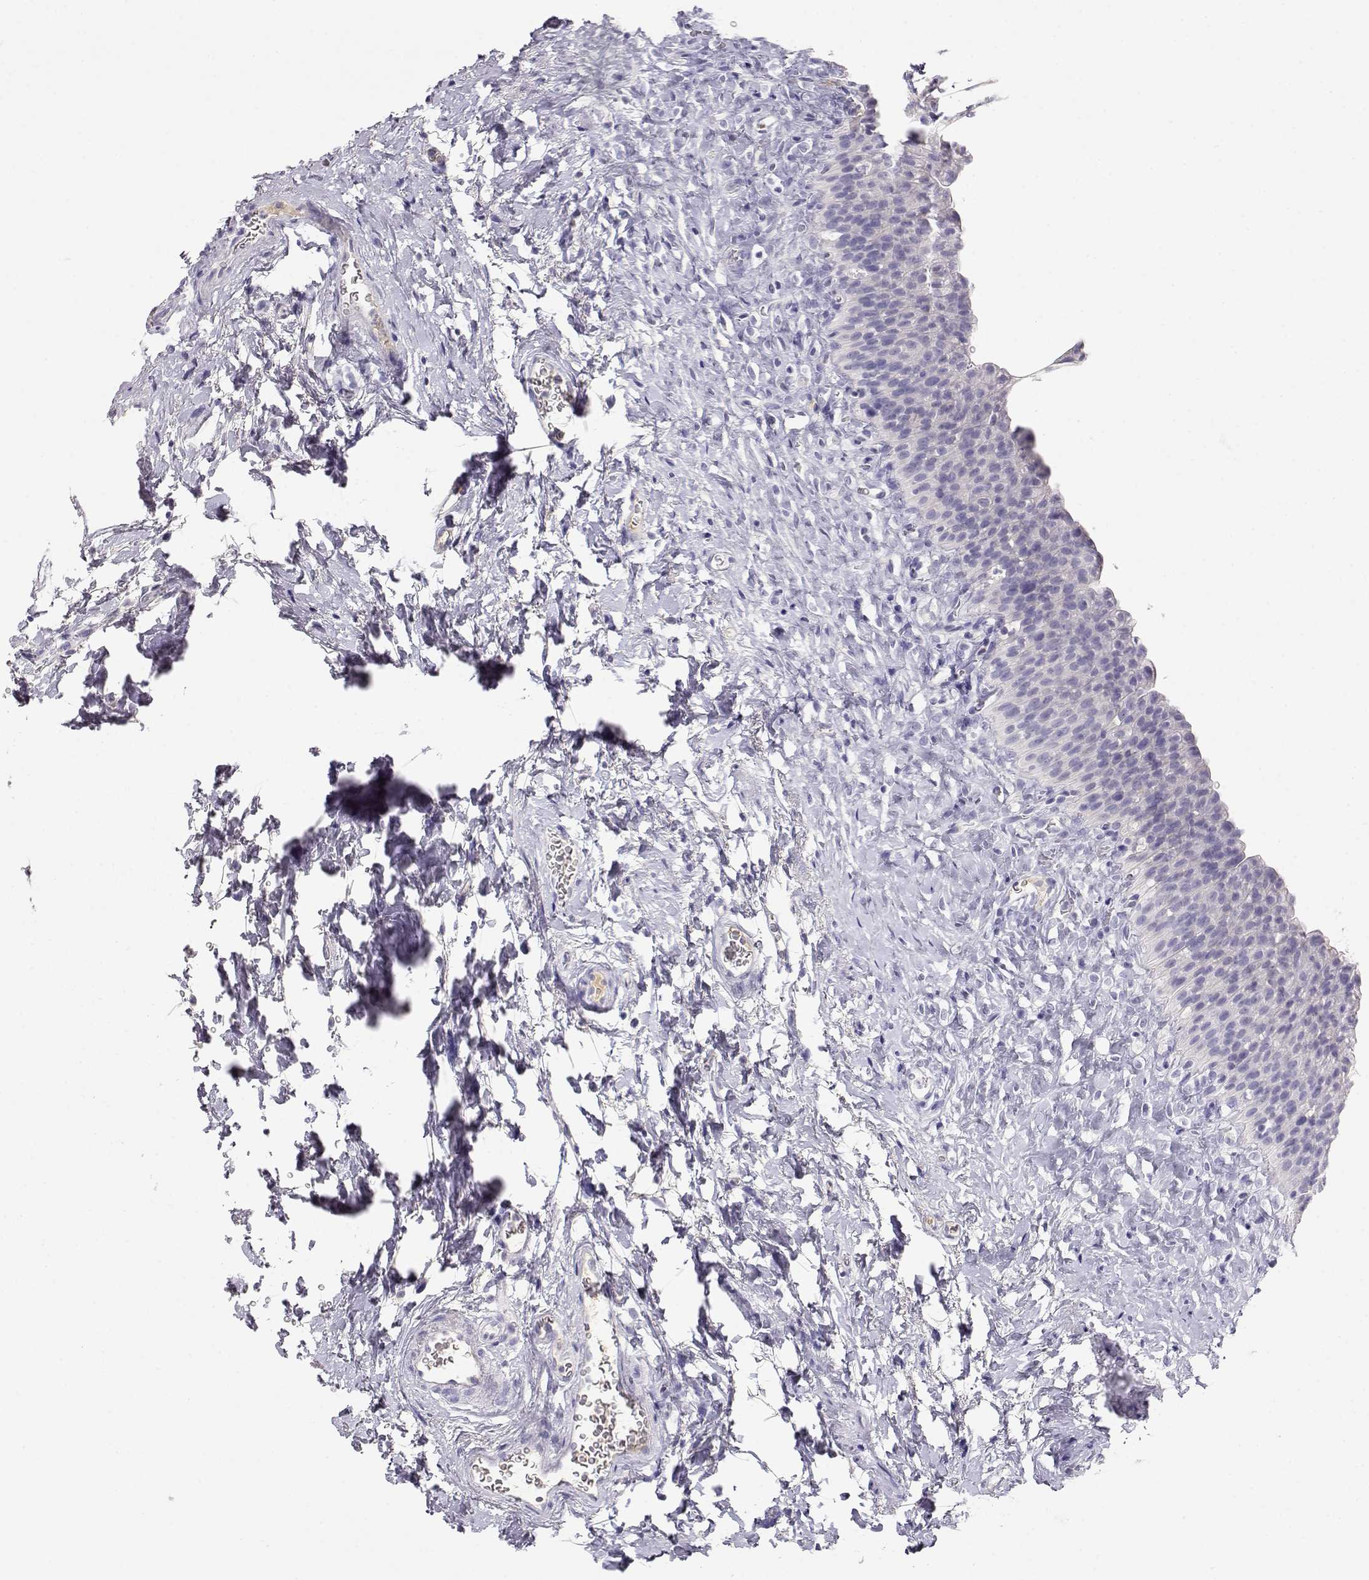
{"staining": {"intensity": "negative", "quantity": "none", "location": "none"}, "tissue": "urinary bladder", "cell_type": "Urothelial cells", "image_type": "normal", "snomed": [{"axis": "morphology", "description": "Normal tissue, NOS"}, {"axis": "topography", "description": "Urinary bladder"}], "caption": "High magnification brightfield microscopy of benign urinary bladder stained with DAB (3,3'-diaminobenzidine) (brown) and counterstained with hematoxylin (blue): urothelial cells show no significant positivity. (Brightfield microscopy of DAB immunohistochemistry at high magnification).", "gene": "GPR174", "patient": {"sex": "male", "age": 76}}